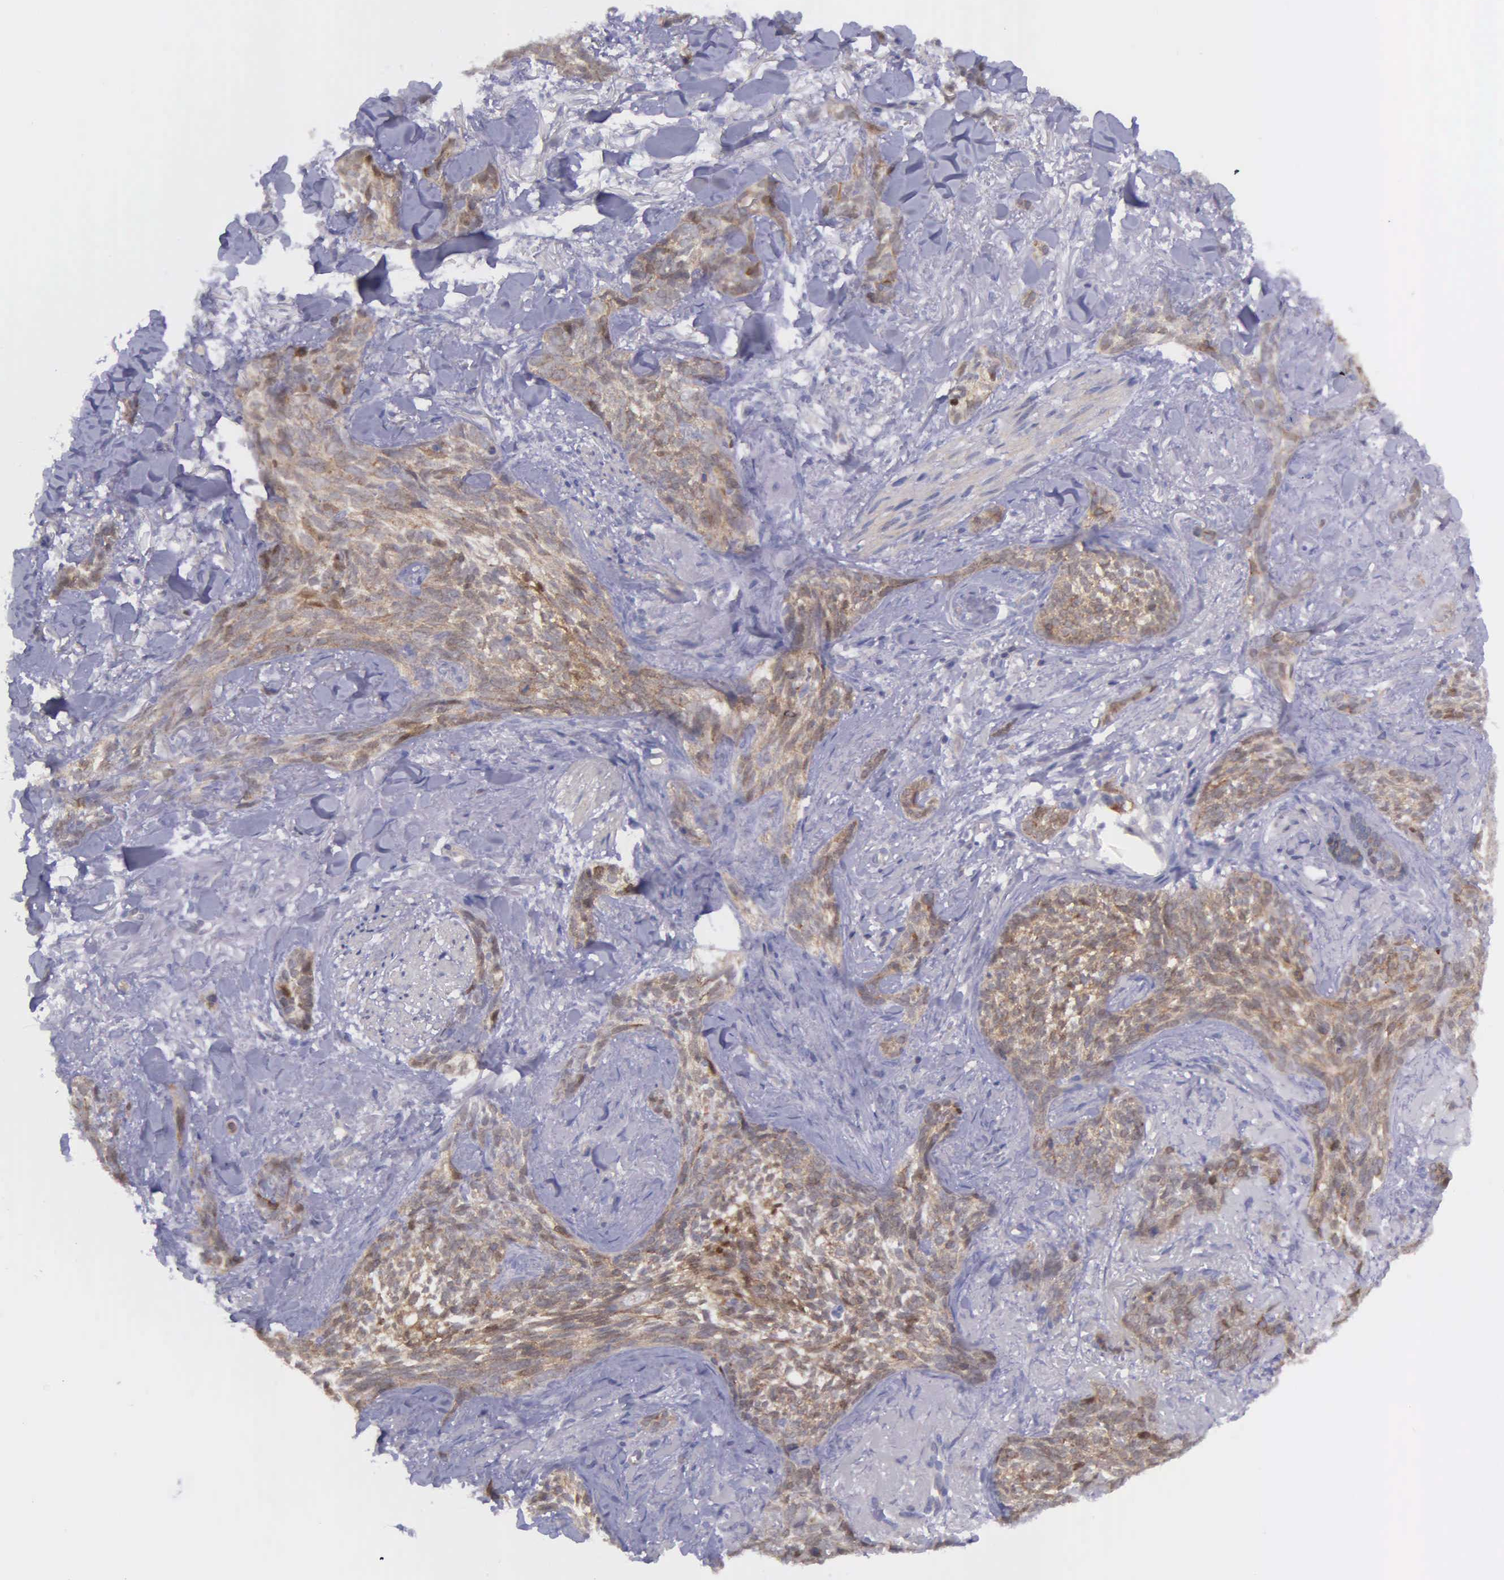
{"staining": {"intensity": "weak", "quantity": ">75%", "location": "cytoplasmic/membranous,nuclear"}, "tissue": "skin cancer", "cell_type": "Tumor cells", "image_type": "cancer", "snomed": [{"axis": "morphology", "description": "Basal cell carcinoma"}, {"axis": "topography", "description": "Skin"}], "caption": "Skin basal cell carcinoma tissue displays weak cytoplasmic/membranous and nuclear staining in about >75% of tumor cells", "gene": "MICAL3", "patient": {"sex": "female", "age": 81}}